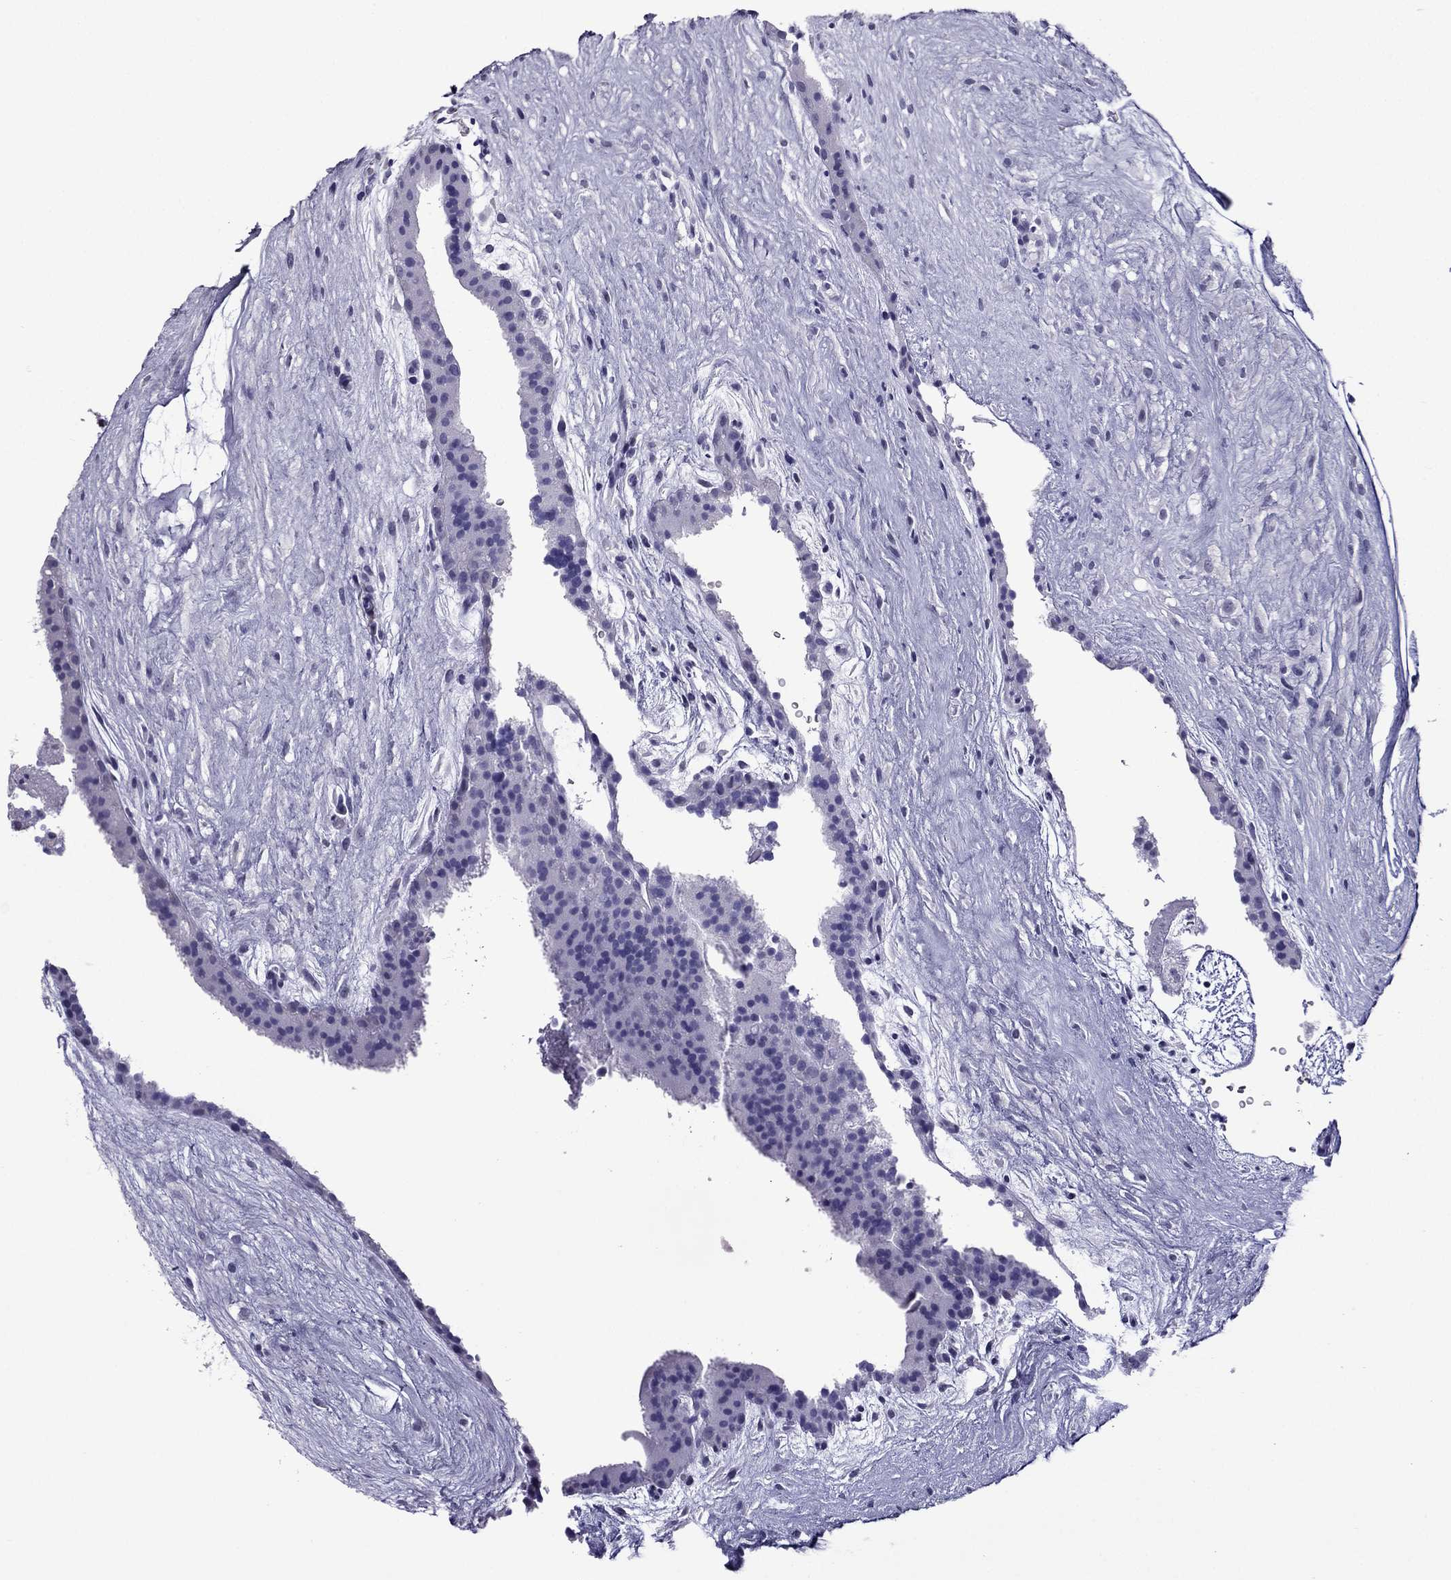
{"staining": {"intensity": "negative", "quantity": "none", "location": "none"}, "tissue": "placenta", "cell_type": "Decidual cells", "image_type": "normal", "snomed": [{"axis": "morphology", "description": "Normal tissue, NOS"}, {"axis": "topography", "description": "Placenta"}], "caption": "High magnification brightfield microscopy of normal placenta stained with DAB (brown) and counterstained with hematoxylin (blue): decidual cells show no significant staining. Brightfield microscopy of immunohistochemistry stained with DAB (3,3'-diaminobenzidine) (brown) and hematoxylin (blue), captured at high magnification.", "gene": "MYLK3", "patient": {"sex": "female", "age": 19}}